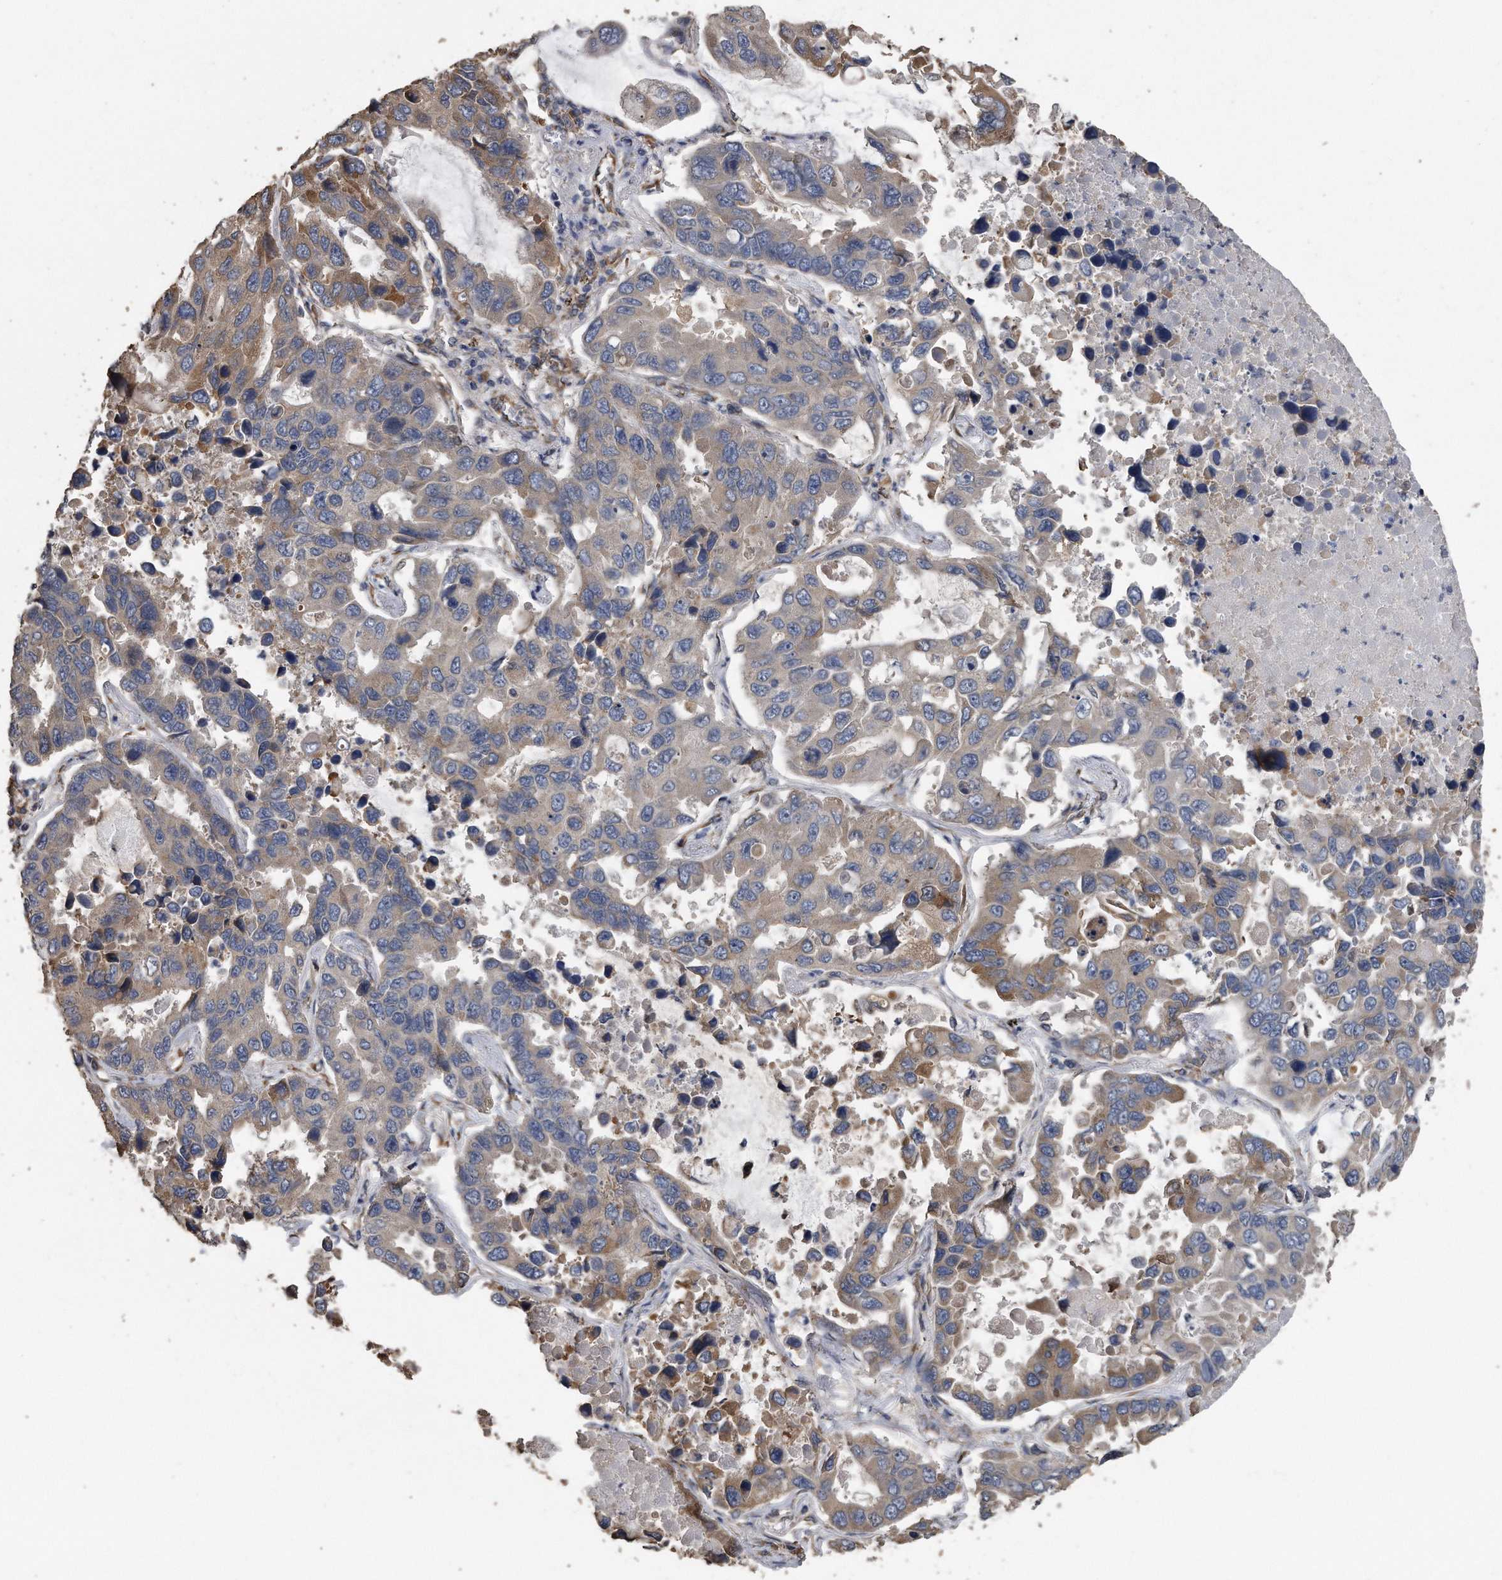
{"staining": {"intensity": "moderate", "quantity": "<25%", "location": "cytoplasmic/membranous"}, "tissue": "lung cancer", "cell_type": "Tumor cells", "image_type": "cancer", "snomed": [{"axis": "morphology", "description": "Adenocarcinoma, NOS"}, {"axis": "topography", "description": "Lung"}], "caption": "Tumor cells reveal moderate cytoplasmic/membranous expression in about <25% of cells in lung adenocarcinoma.", "gene": "PCLO", "patient": {"sex": "male", "age": 64}}